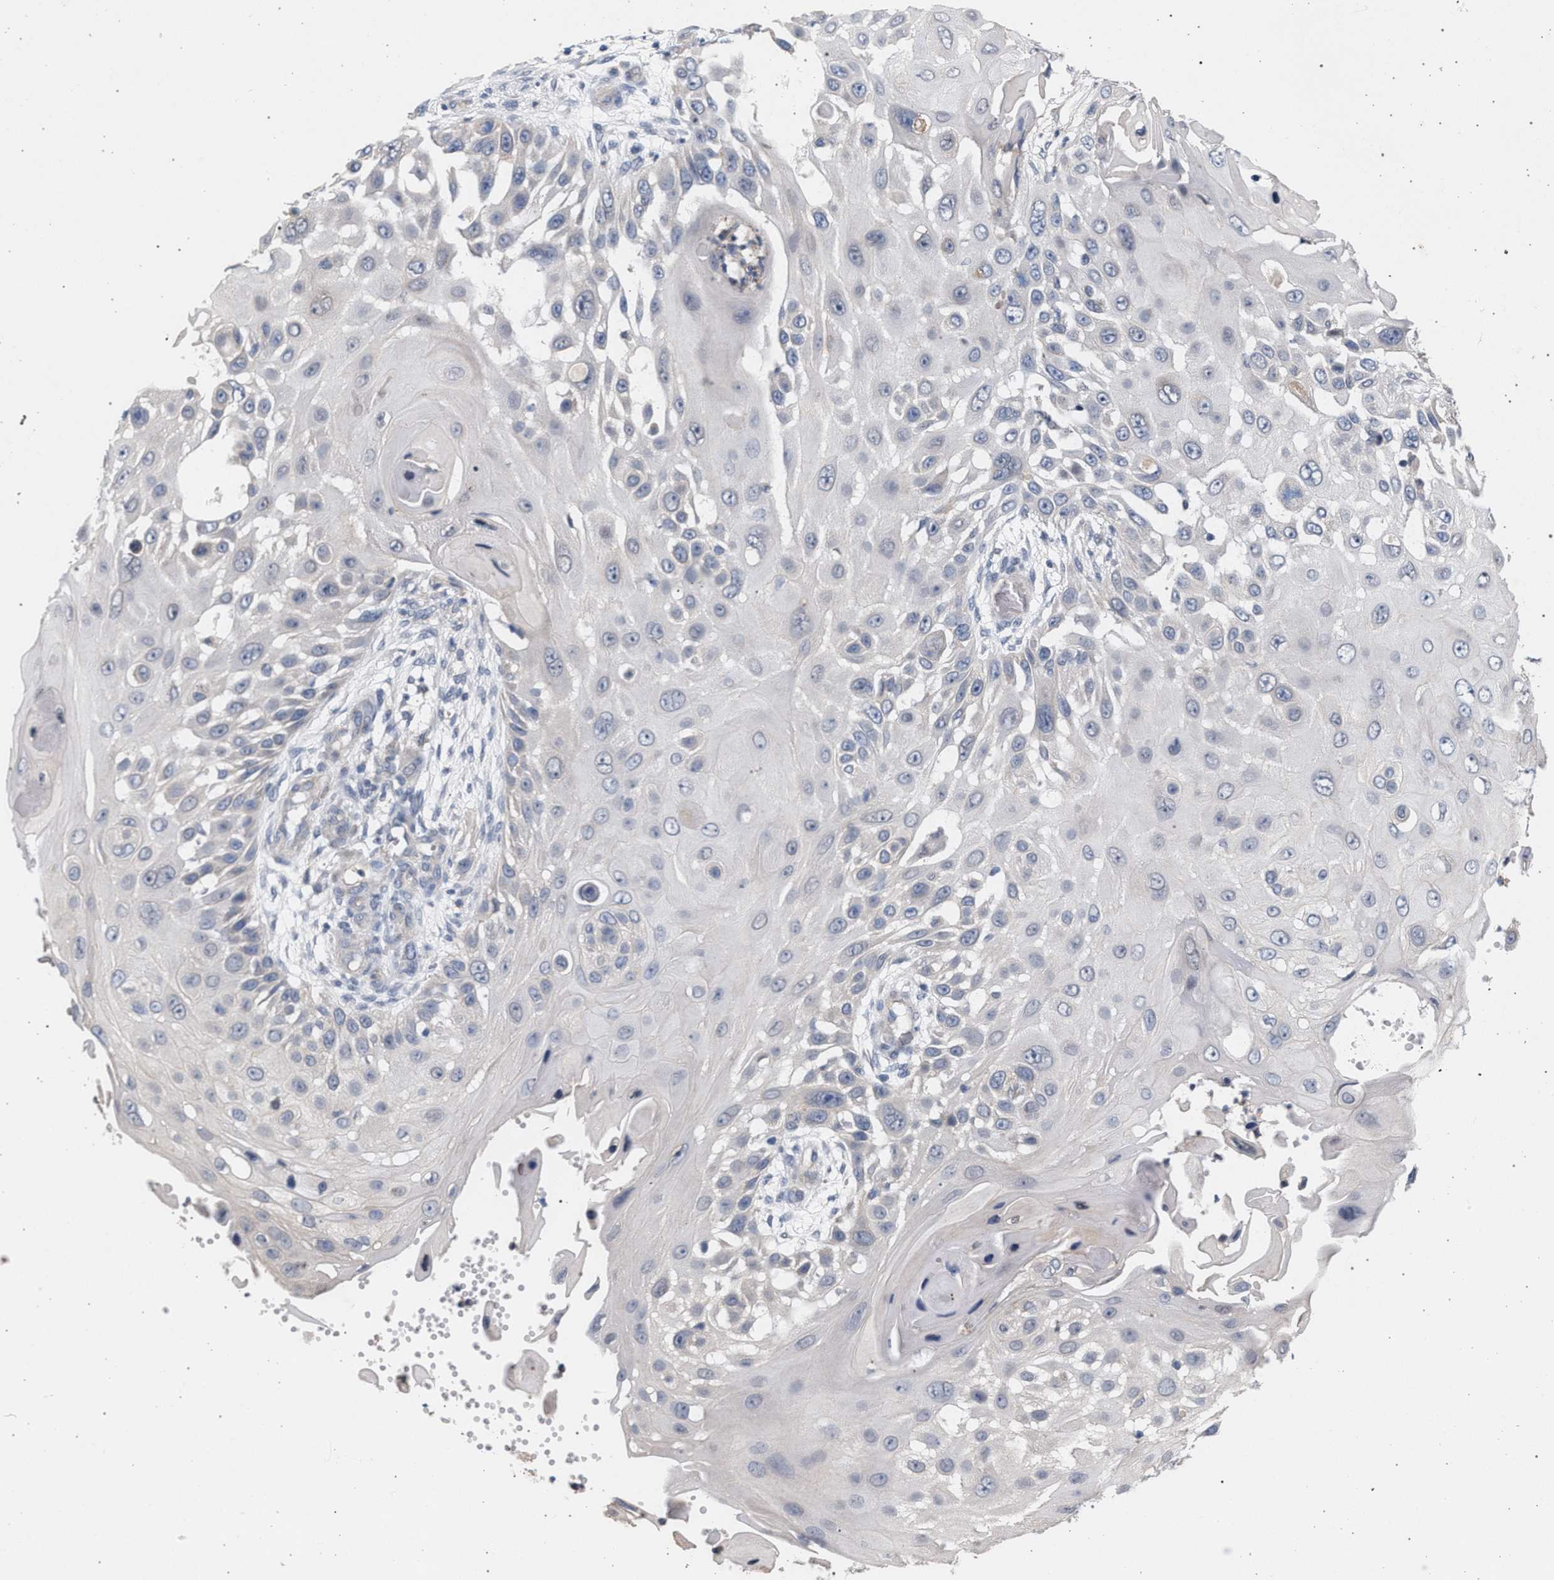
{"staining": {"intensity": "negative", "quantity": "none", "location": "none"}, "tissue": "skin cancer", "cell_type": "Tumor cells", "image_type": "cancer", "snomed": [{"axis": "morphology", "description": "Squamous cell carcinoma, NOS"}, {"axis": "topography", "description": "Skin"}], "caption": "This photomicrograph is of skin cancer (squamous cell carcinoma) stained with IHC to label a protein in brown with the nuclei are counter-stained blue. There is no positivity in tumor cells.", "gene": "ARPC5L", "patient": {"sex": "female", "age": 44}}